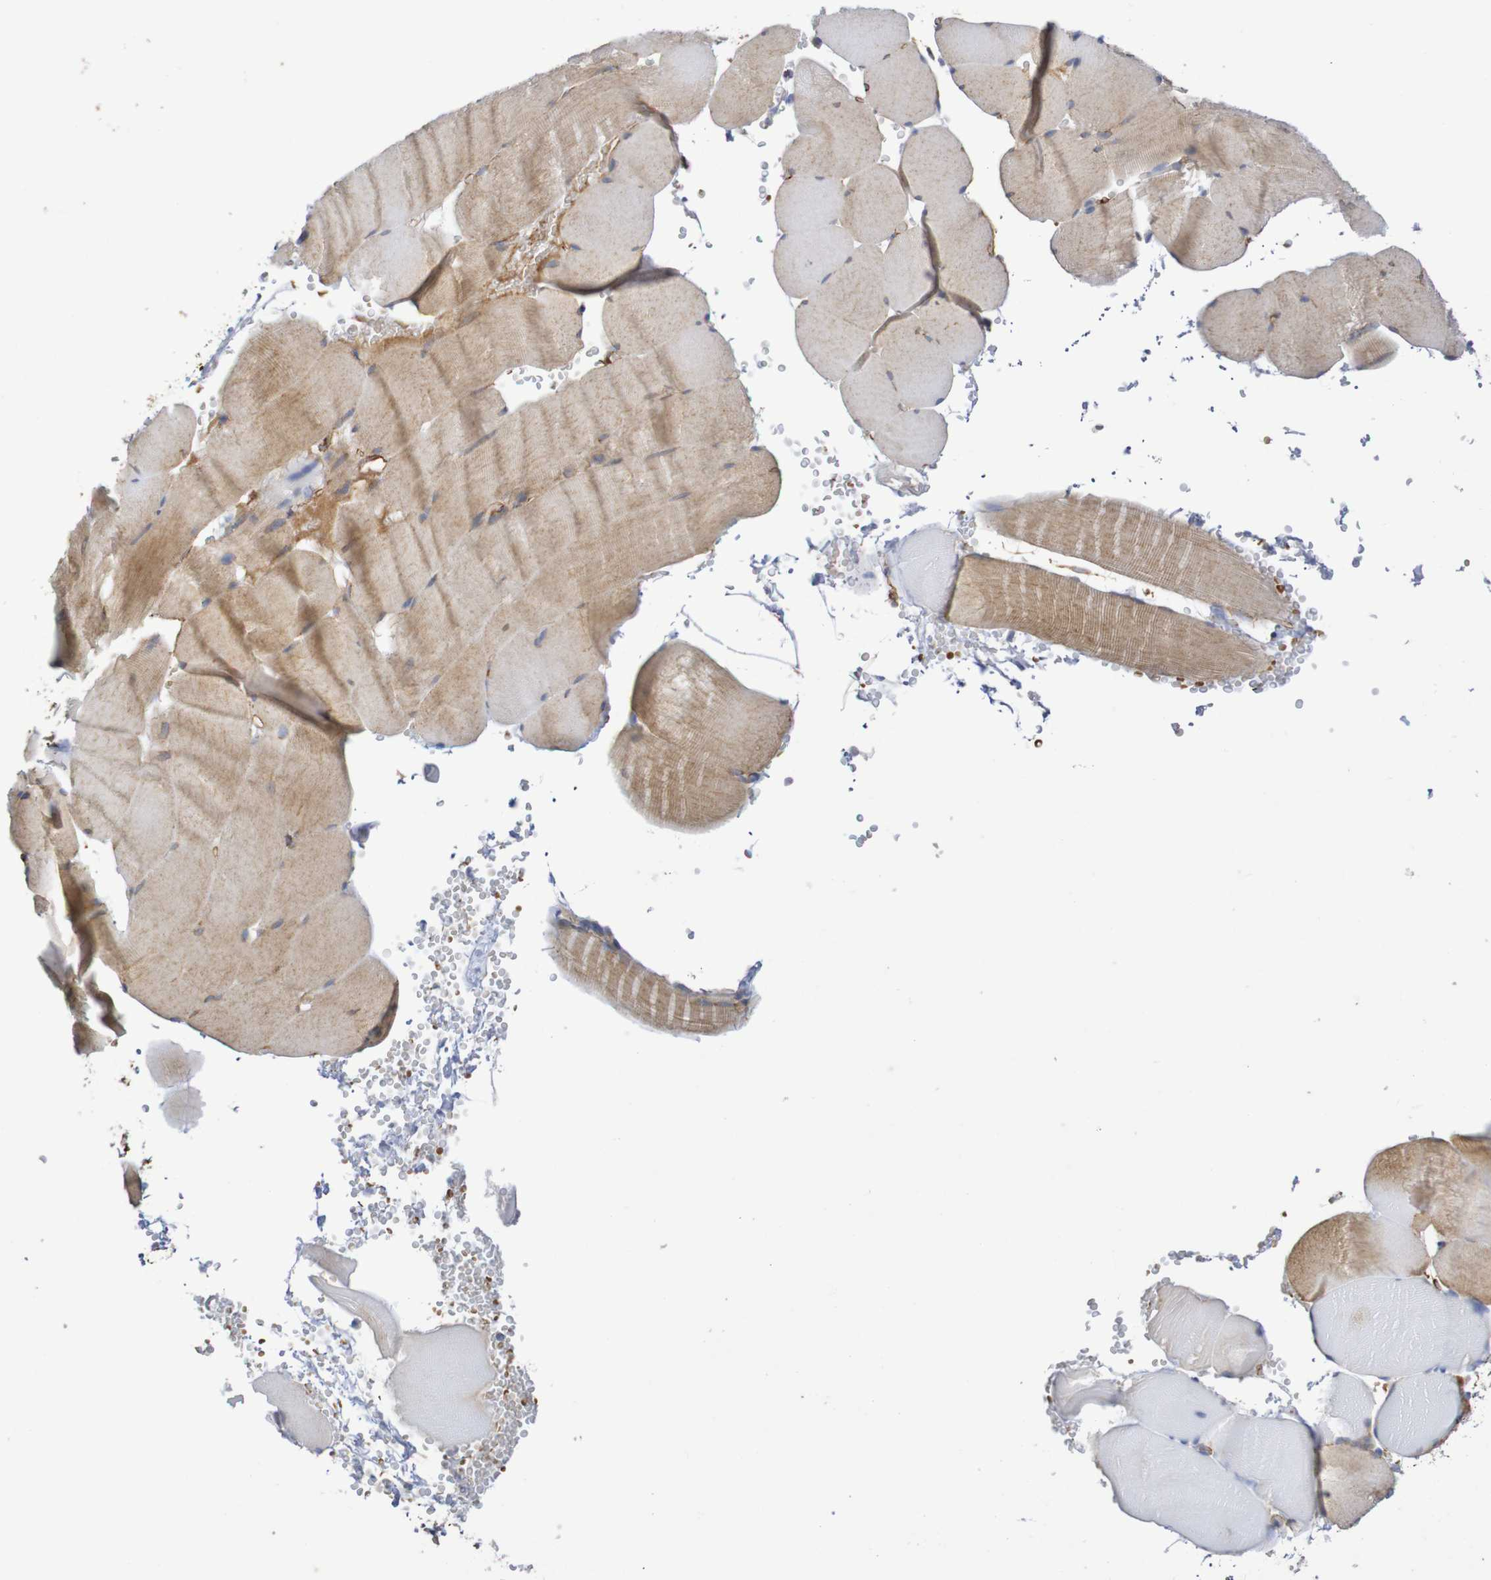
{"staining": {"intensity": "weak", "quantity": "25%-75%", "location": "cytoplasmic/membranous"}, "tissue": "skeletal muscle", "cell_type": "Myocytes", "image_type": "normal", "snomed": [{"axis": "morphology", "description": "Normal tissue, NOS"}, {"axis": "topography", "description": "Skeletal muscle"}], "caption": "Protein expression analysis of normal skeletal muscle shows weak cytoplasmic/membranous staining in about 25%-75% of myocytes. The staining is performed using DAB (3,3'-diaminobenzidine) brown chromogen to label protein expression. The nuclei are counter-stained blue using hematoxylin.", "gene": "DCP2", "patient": {"sex": "male", "age": 62}}